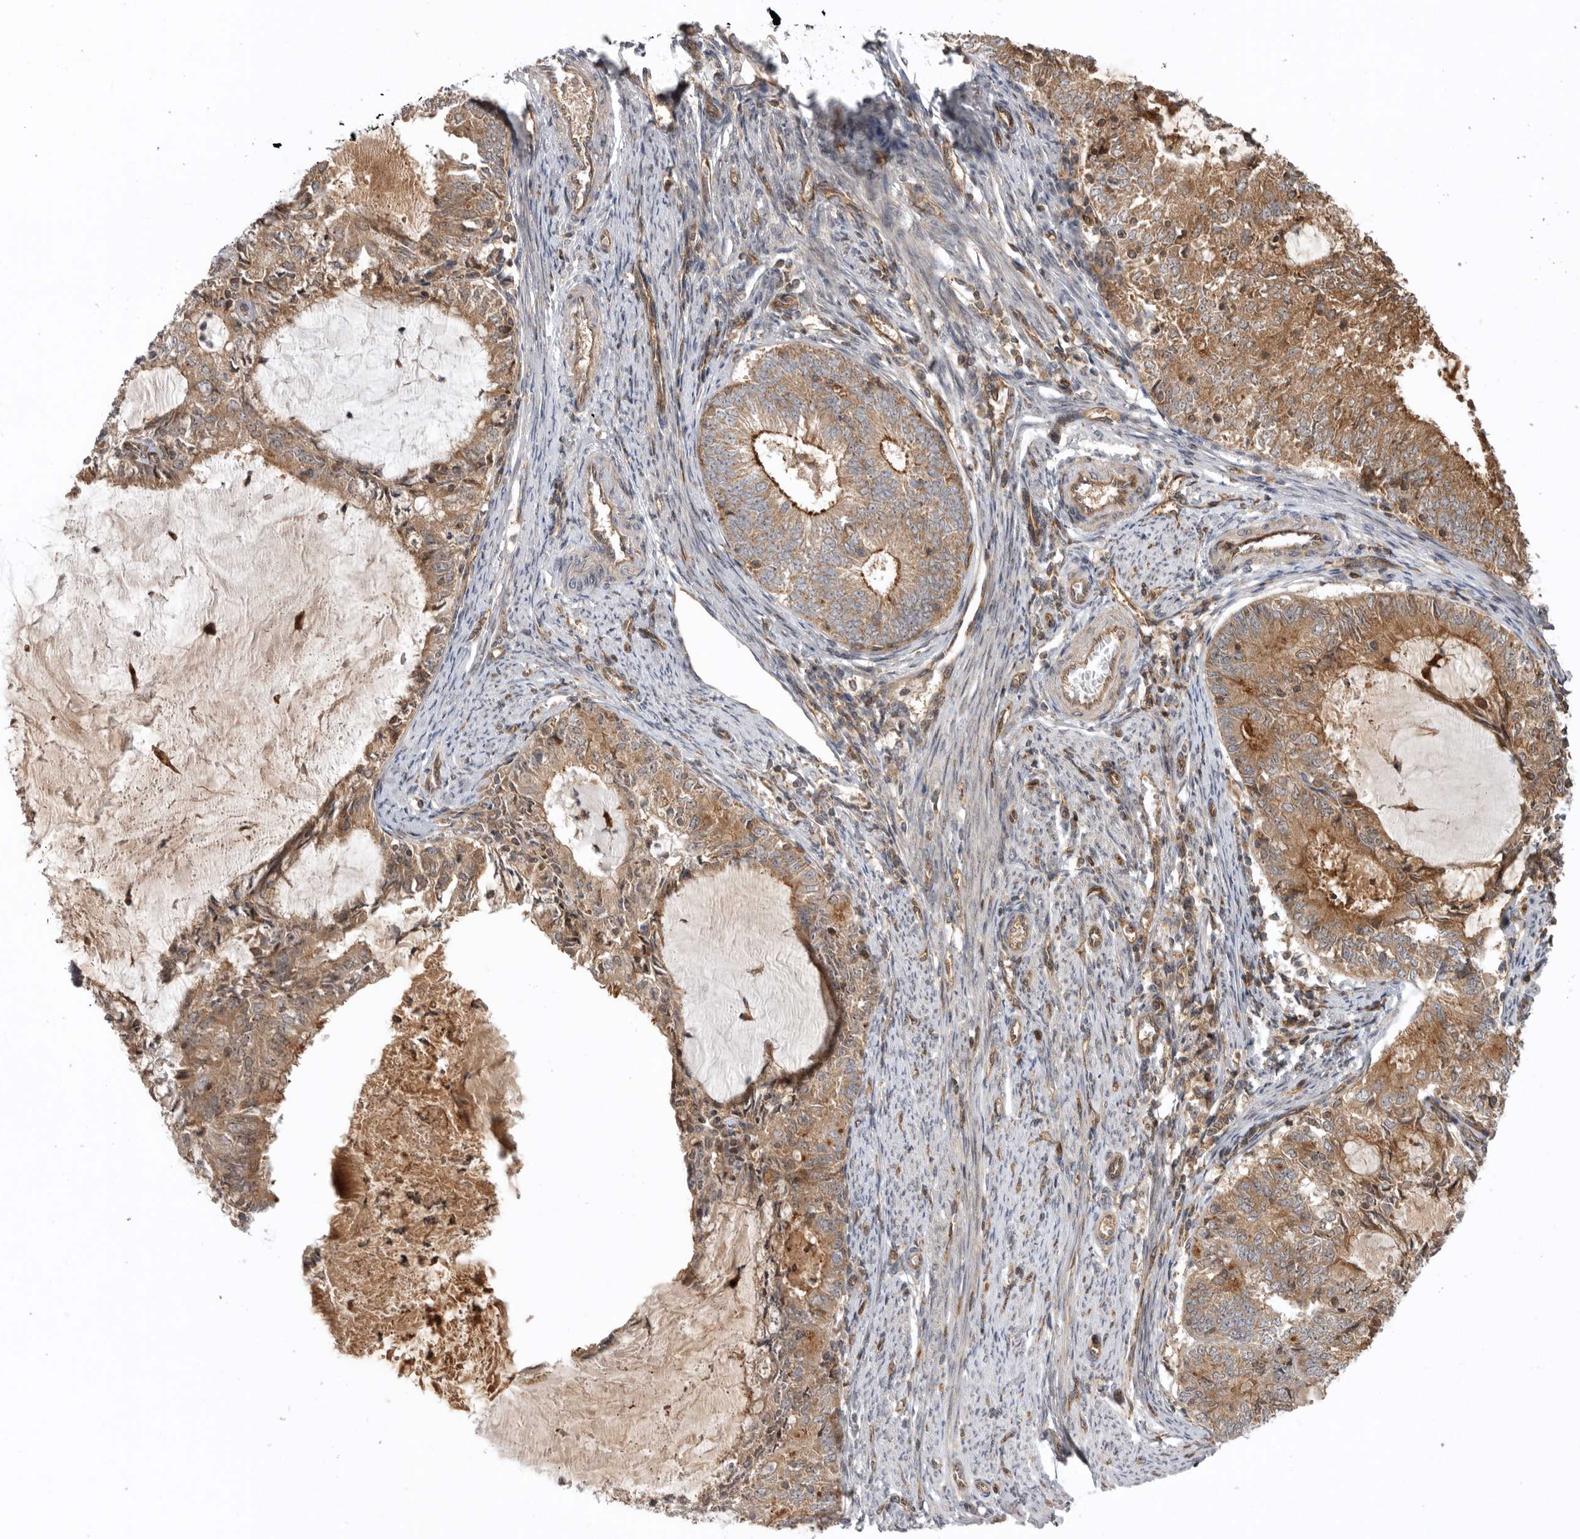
{"staining": {"intensity": "moderate", "quantity": ">75%", "location": "cytoplasmic/membranous"}, "tissue": "endometrial cancer", "cell_type": "Tumor cells", "image_type": "cancer", "snomed": [{"axis": "morphology", "description": "Adenocarcinoma, NOS"}, {"axis": "topography", "description": "Endometrium"}], "caption": "IHC micrograph of human adenocarcinoma (endometrial) stained for a protein (brown), which exhibits medium levels of moderate cytoplasmic/membranous positivity in about >75% of tumor cells.", "gene": "DHDDS", "patient": {"sex": "female", "age": 57}}